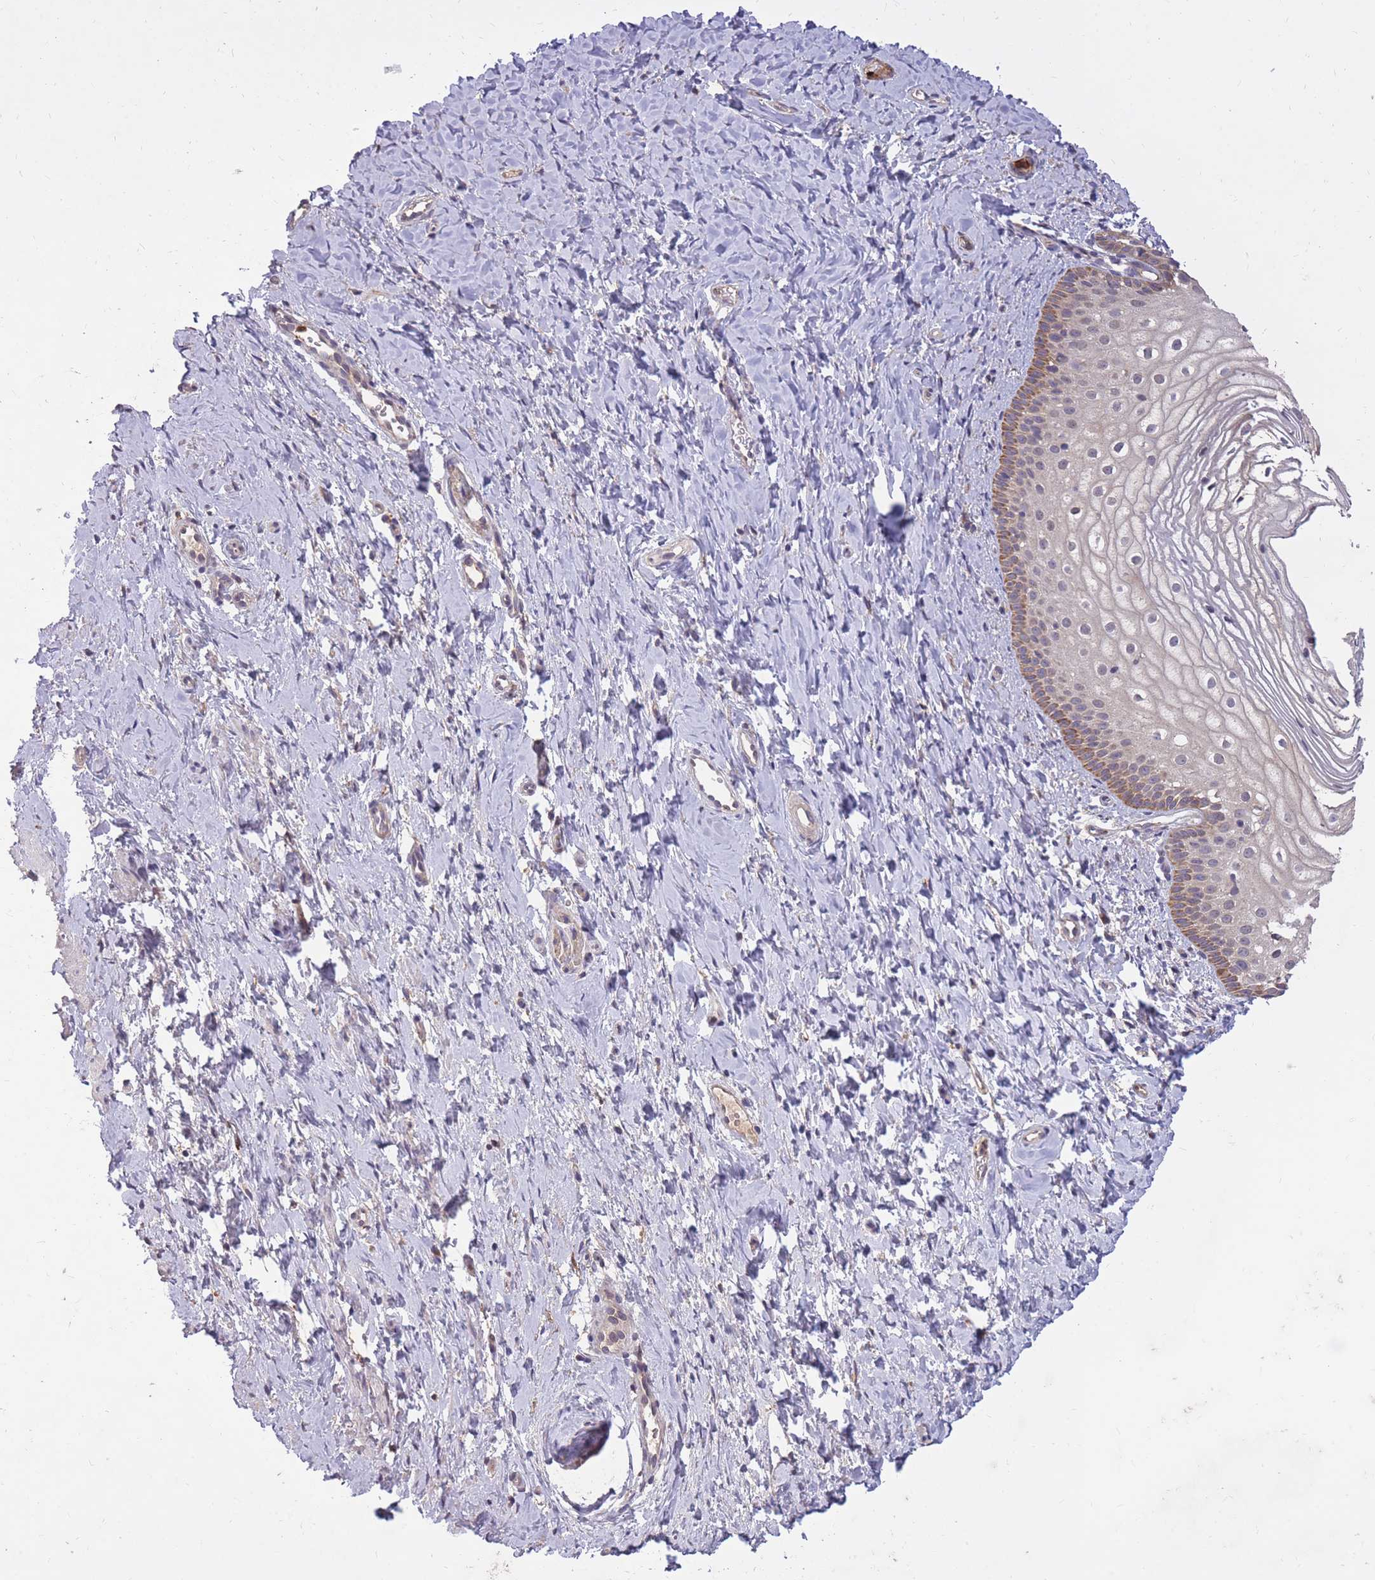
{"staining": {"intensity": "moderate", "quantity": "25%-75%", "location": "cytoplasmic/membranous"}, "tissue": "vagina", "cell_type": "Squamous epithelial cells", "image_type": "normal", "snomed": [{"axis": "morphology", "description": "Normal tissue, NOS"}, {"axis": "topography", "description": "Vagina"}], "caption": "Immunohistochemical staining of benign human vagina exhibits moderate cytoplasmic/membranous protein positivity in about 25%-75% of squamous epithelial cells.", "gene": "IGF2BP2", "patient": {"sex": "female", "age": 56}}